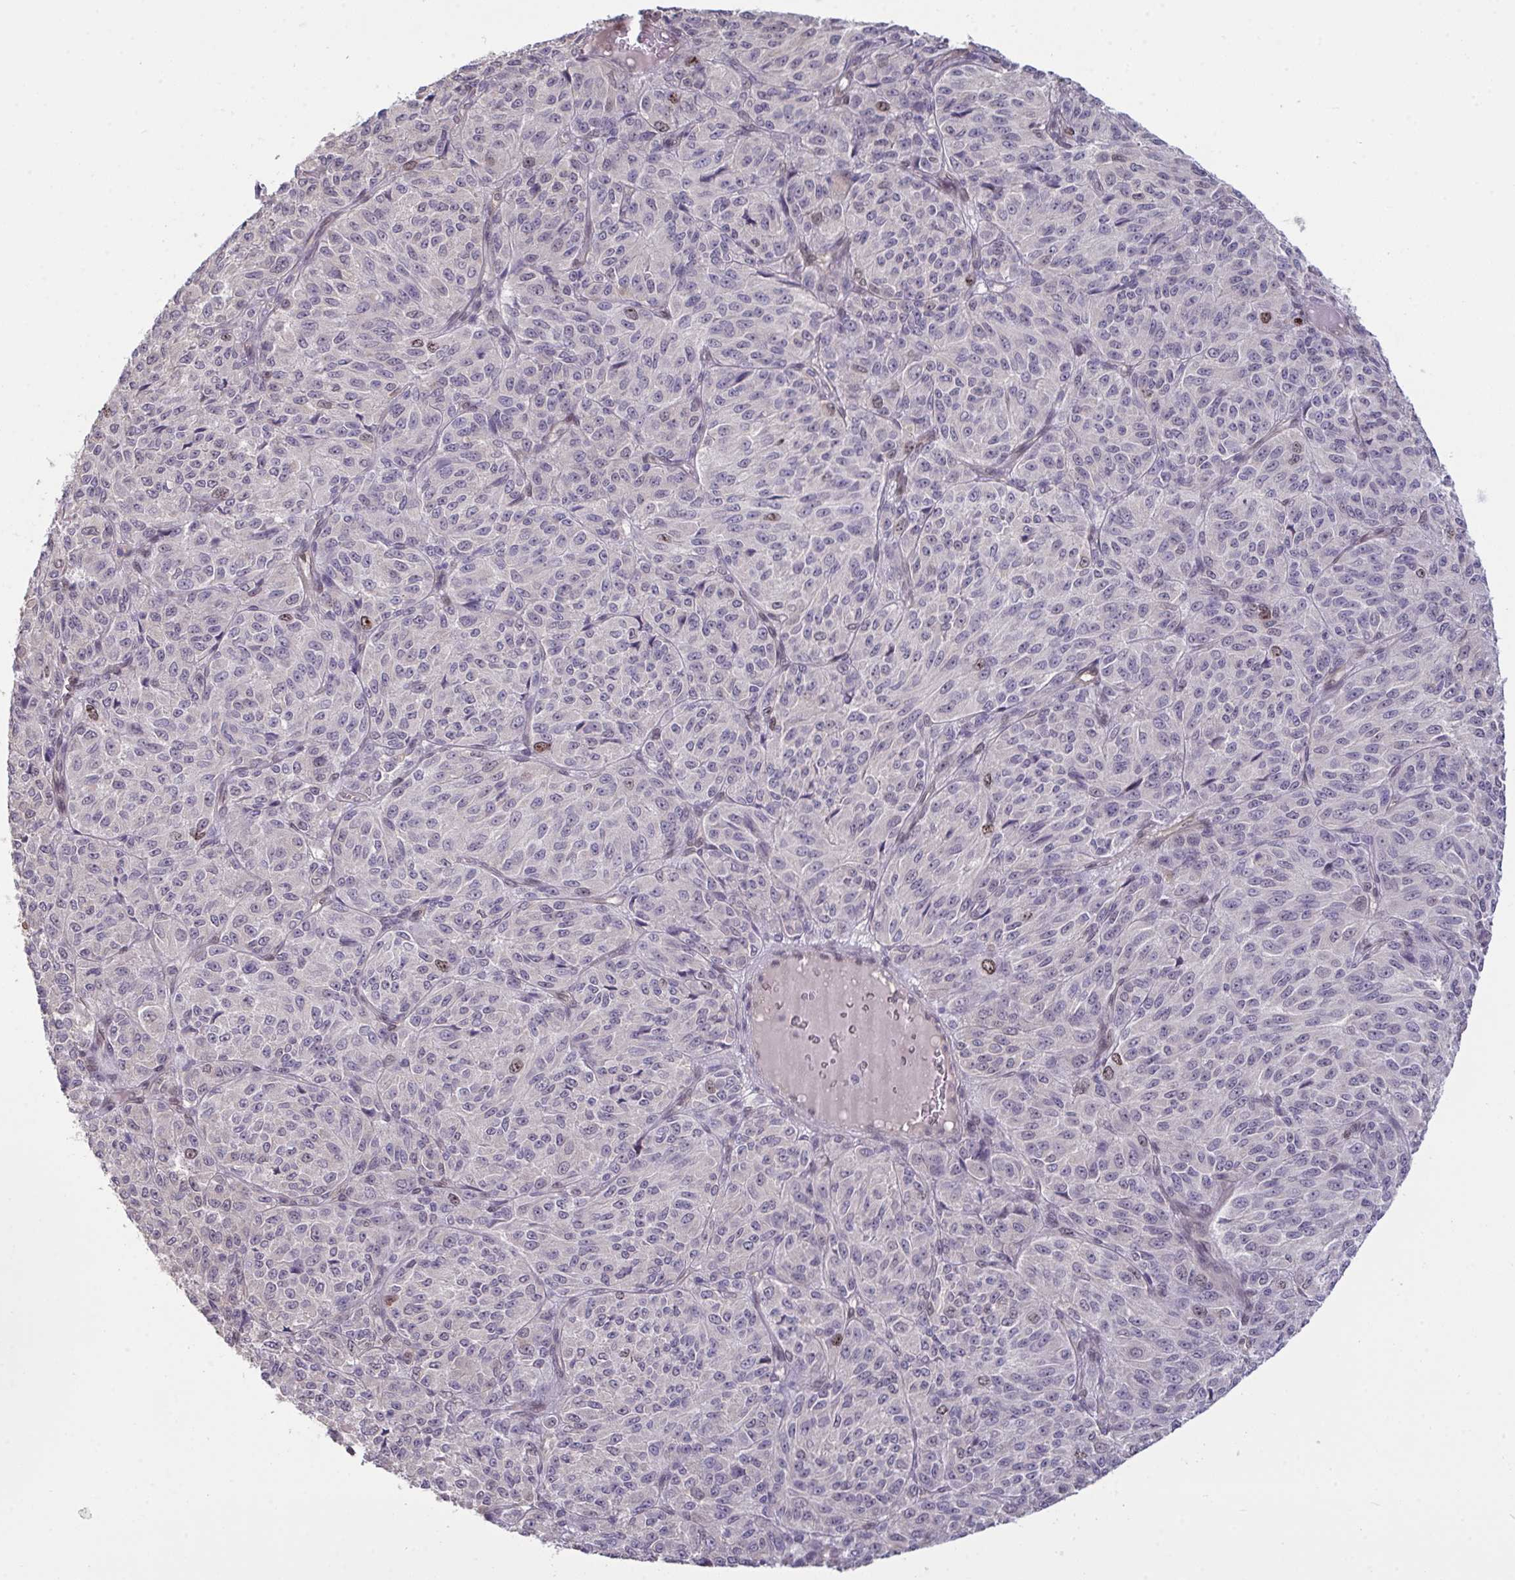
{"staining": {"intensity": "moderate", "quantity": "<25%", "location": "nuclear"}, "tissue": "melanoma", "cell_type": "Tumor cells", "image_type": "cancer", "snomed": [{"axis": "morphology", "description": "Malignant melanoma, Metastatic site"}, {"axis": "topography", "description": "Brain"}], "caption": "Tumor cells show moderate nuclear staining in about <25% of cells in malignant melanoma (metastatic site).", "gene": "SETD7", "patient": {"sex": "female", "age": 56}}